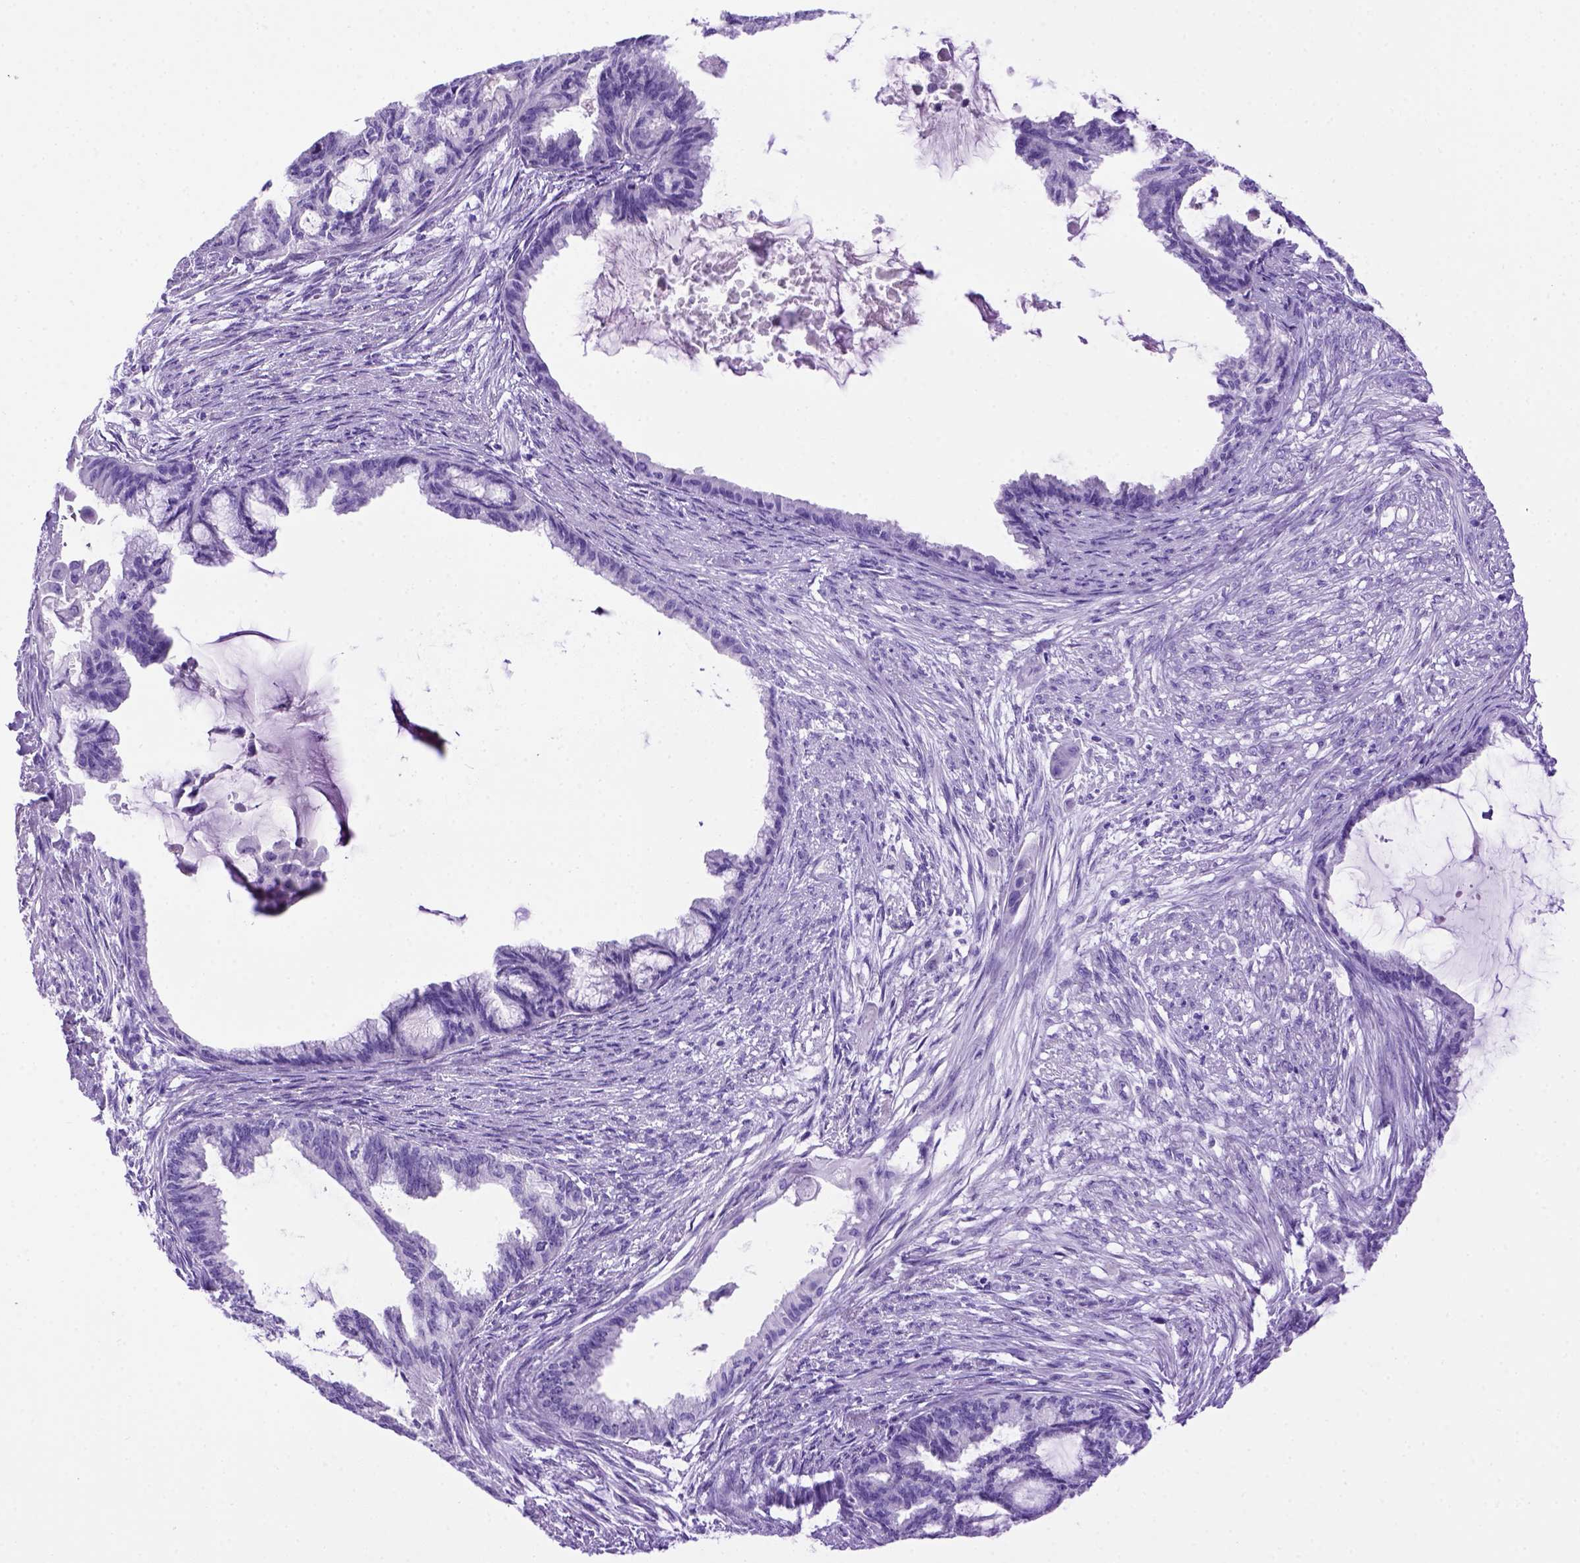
{"staining": {"intensity": "negative", "quantity": "none", "location": "none"}, "tissue": "endometrial cancer", "cell_type": "Tumor cells", "image_type": "cancer", "snomed": [{"axis": "morphology", "description": "Adenocarcinoma, NOS"}, {"axis": "topography", "description": "Endometrium"}], "caption": "Tumor cells are negative for brown protein staining in endometrial cancer.", "gene": "MEOX2", "patient": {"sex": "female", "age": 86}}